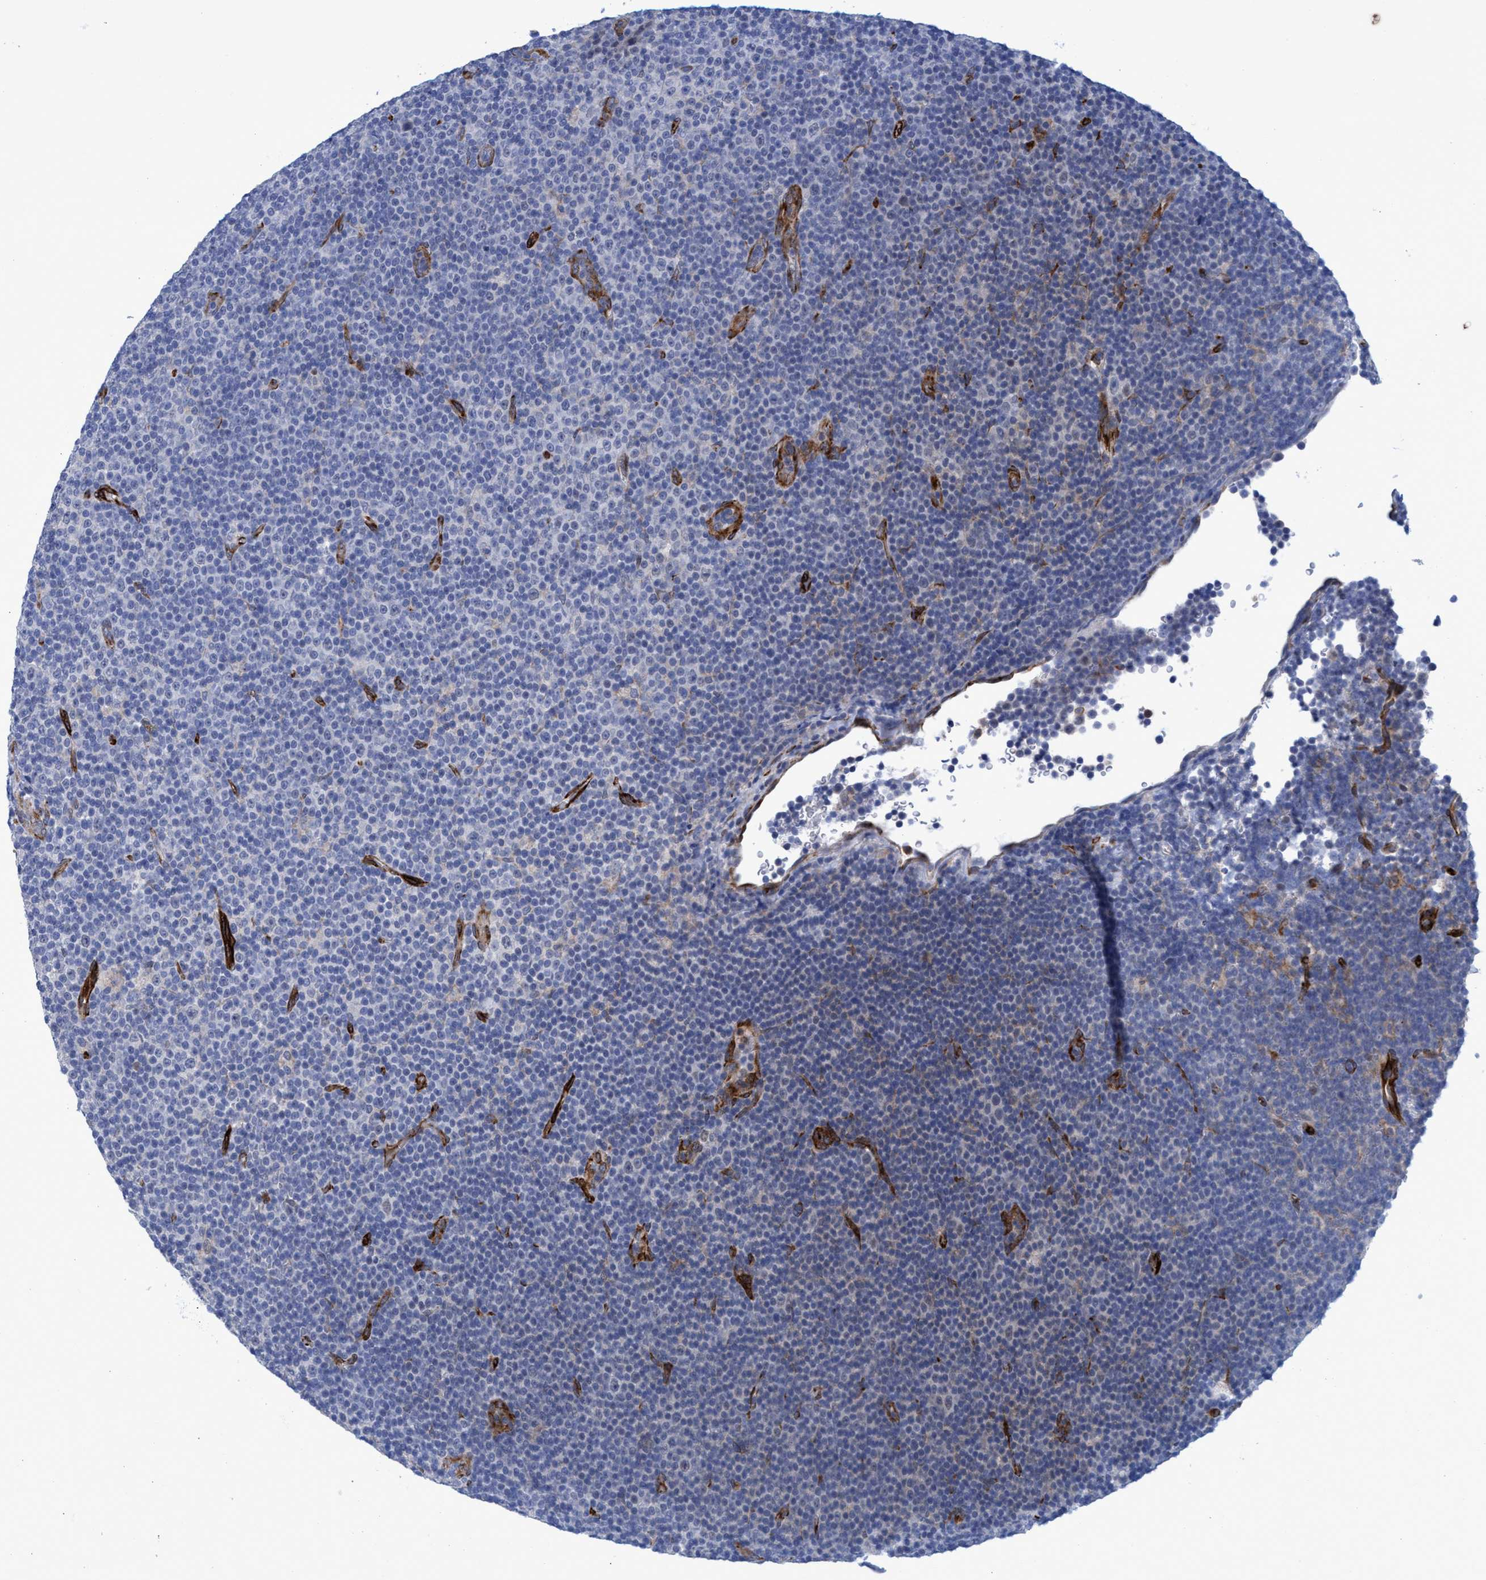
{"staining": {"intensity": "negative", "quantity": "none", "location": "none"}, "tissue": "lymphoma", "cell_type": "Tumor cells", "image_type": "cancer", "snomed": [{"axis": "morphology", "description": "Malignant lymphoma, non-Hodgkin's type, Low grade"}, {"axis": "topography", "description": "Lymph node"}], "caption": "Immunohistochemistry of human low-grade malignant lymphoma, non-Hodgkin's type exhibits no staining in tumor cells.", "gene": "SLC43A2", "patient": {"sex": "female", "age": 67}}